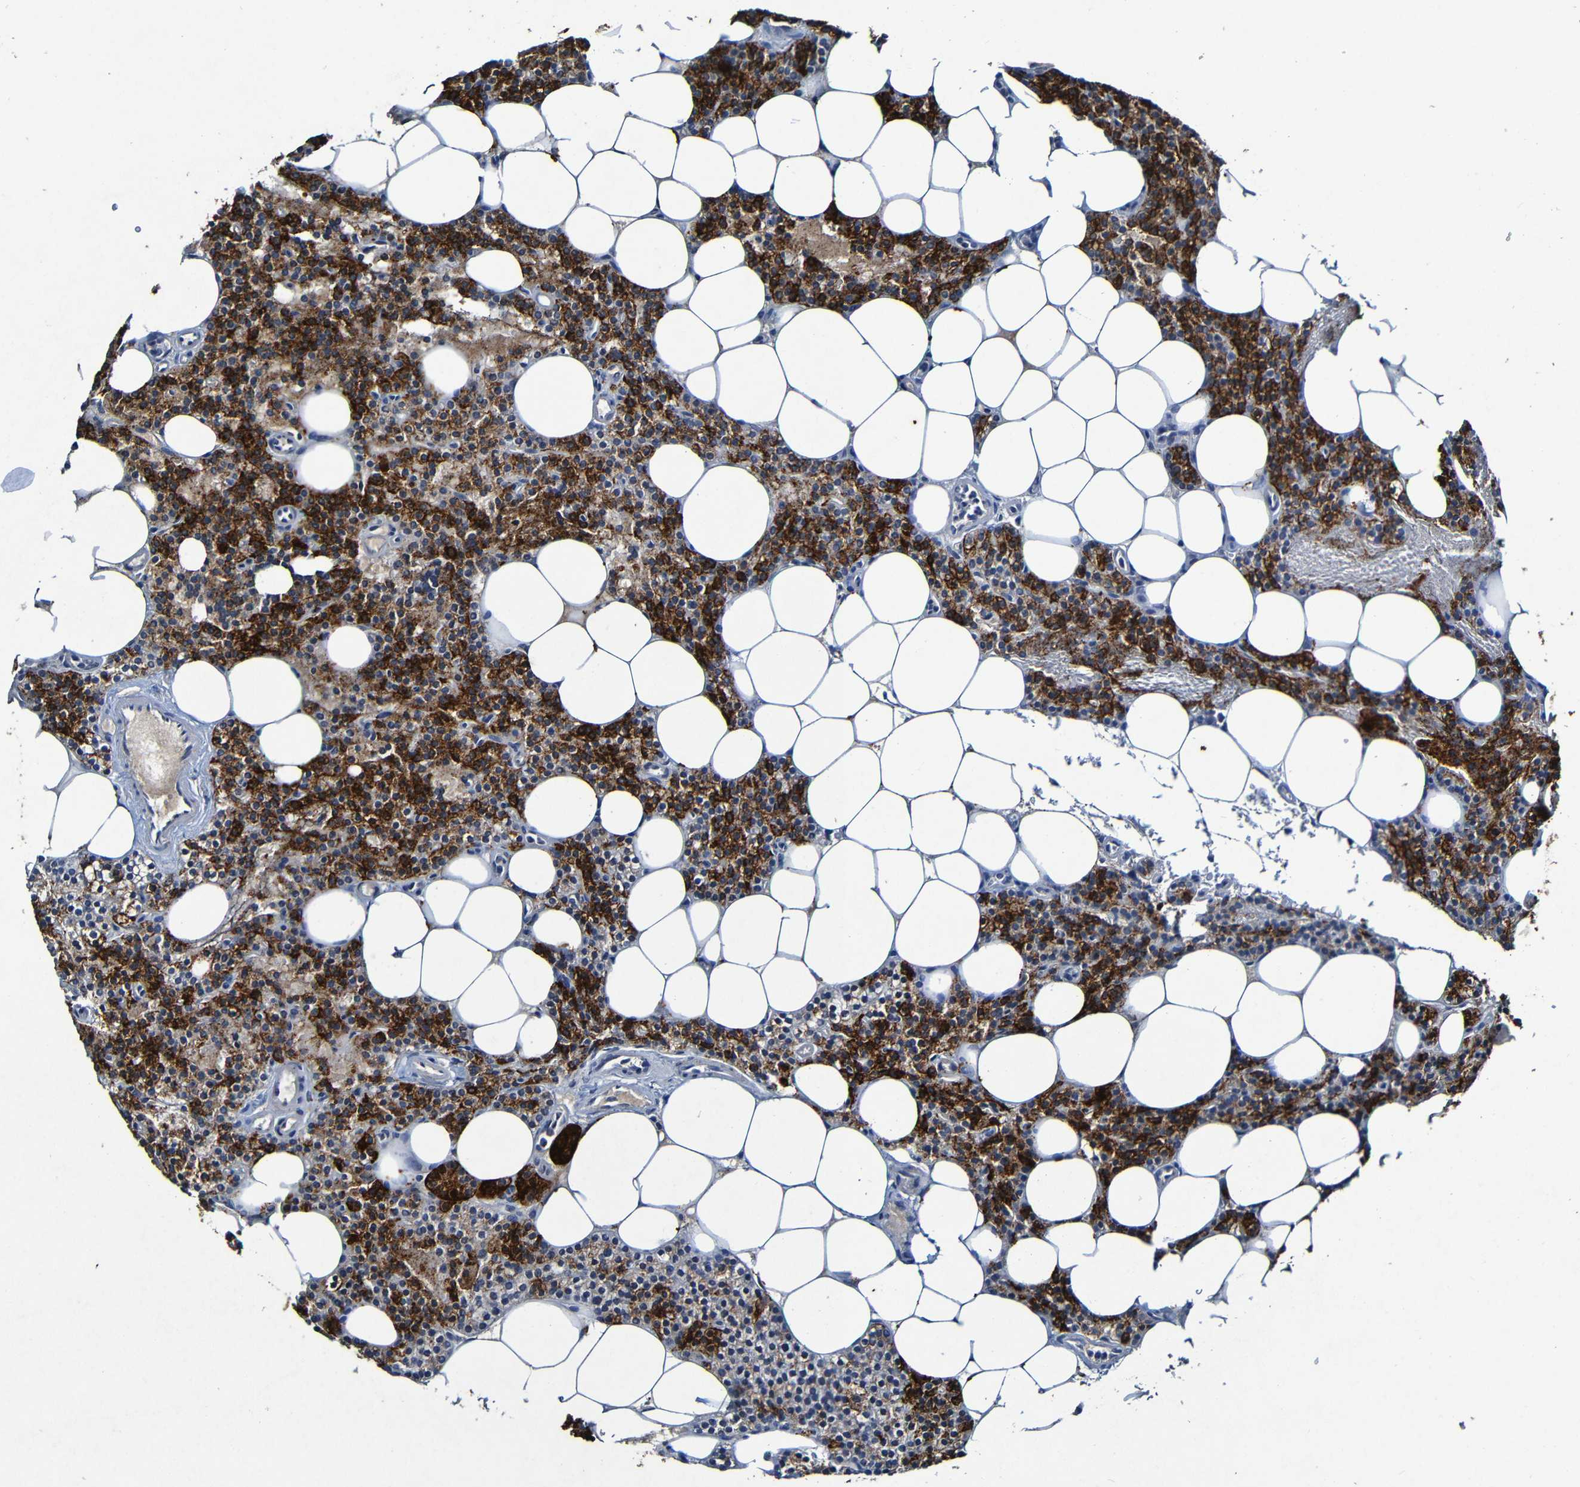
{"staining": {"intensity": "strong", "quantity": ">75%", "location": "cytoplasmic/membranous"}, "tissue": "parathyroid gland", "cell_type": "Glandular cells", "image_type": "normal", "snomed": [{"axis": "morphology", "description": "Normal tissue, NOS"}, {"axis": "morphology", "description": "Adenoma, NOS"}, {"axis": "topography", "description": "Parathyroid gland"}], "caption": "Immunohistochemistry (IHC) micrograph of benign parathyroid gland: human parathyroid gland stained using immunohistochemistry reveals high levels of strong protein expression localized specifically in the cytoplasmic/membranous of glandular cells, appearing as a cytoplasmic/membranous brown color.", "gene": "LRRC70", "patient": {"sex": "female", "age": 51}}